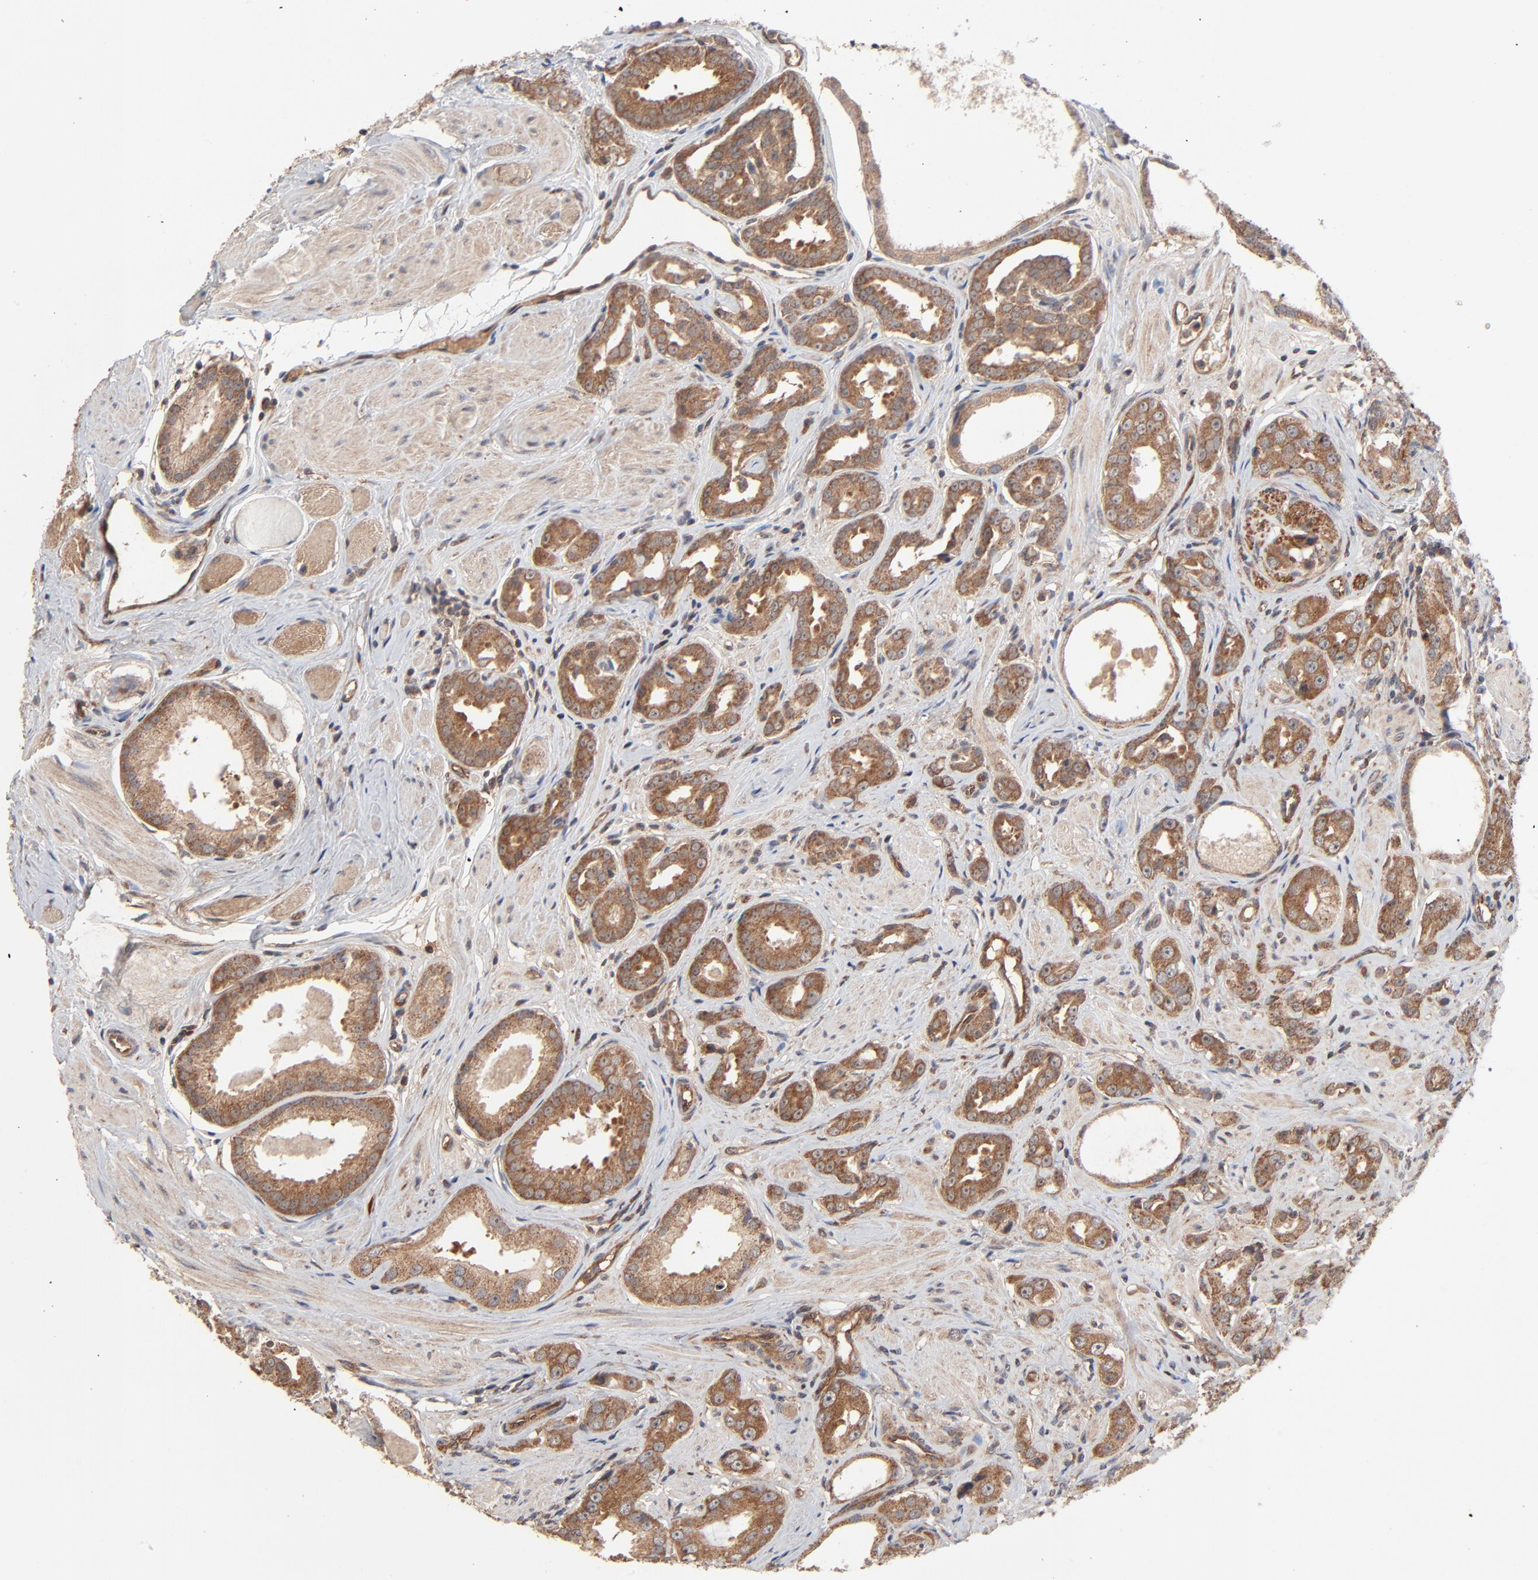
{"staining": {"intensity": "moderate", "quantity": ">75%", "location": "cytoplasmic/membranous"}, "tissue": "prostate cancer", "cell_type": "Tumor cells", "image_type": "cancer", "snomed": [{"axis": "morphology", "description": "Adenocarcinoma, Medium grade"}, {"axis": "topography", "description": "Prostate"}], "caption": "Immunohistochemical staining of human adenocarcinoma (medium-grade) (prostate) demonstrates medium levels of moderate cytoplasmic/membranous expression in approximately >75% of tumor cells.", "gene": "ABLIM3", "patient": {"sex": "male", "age": 53}}